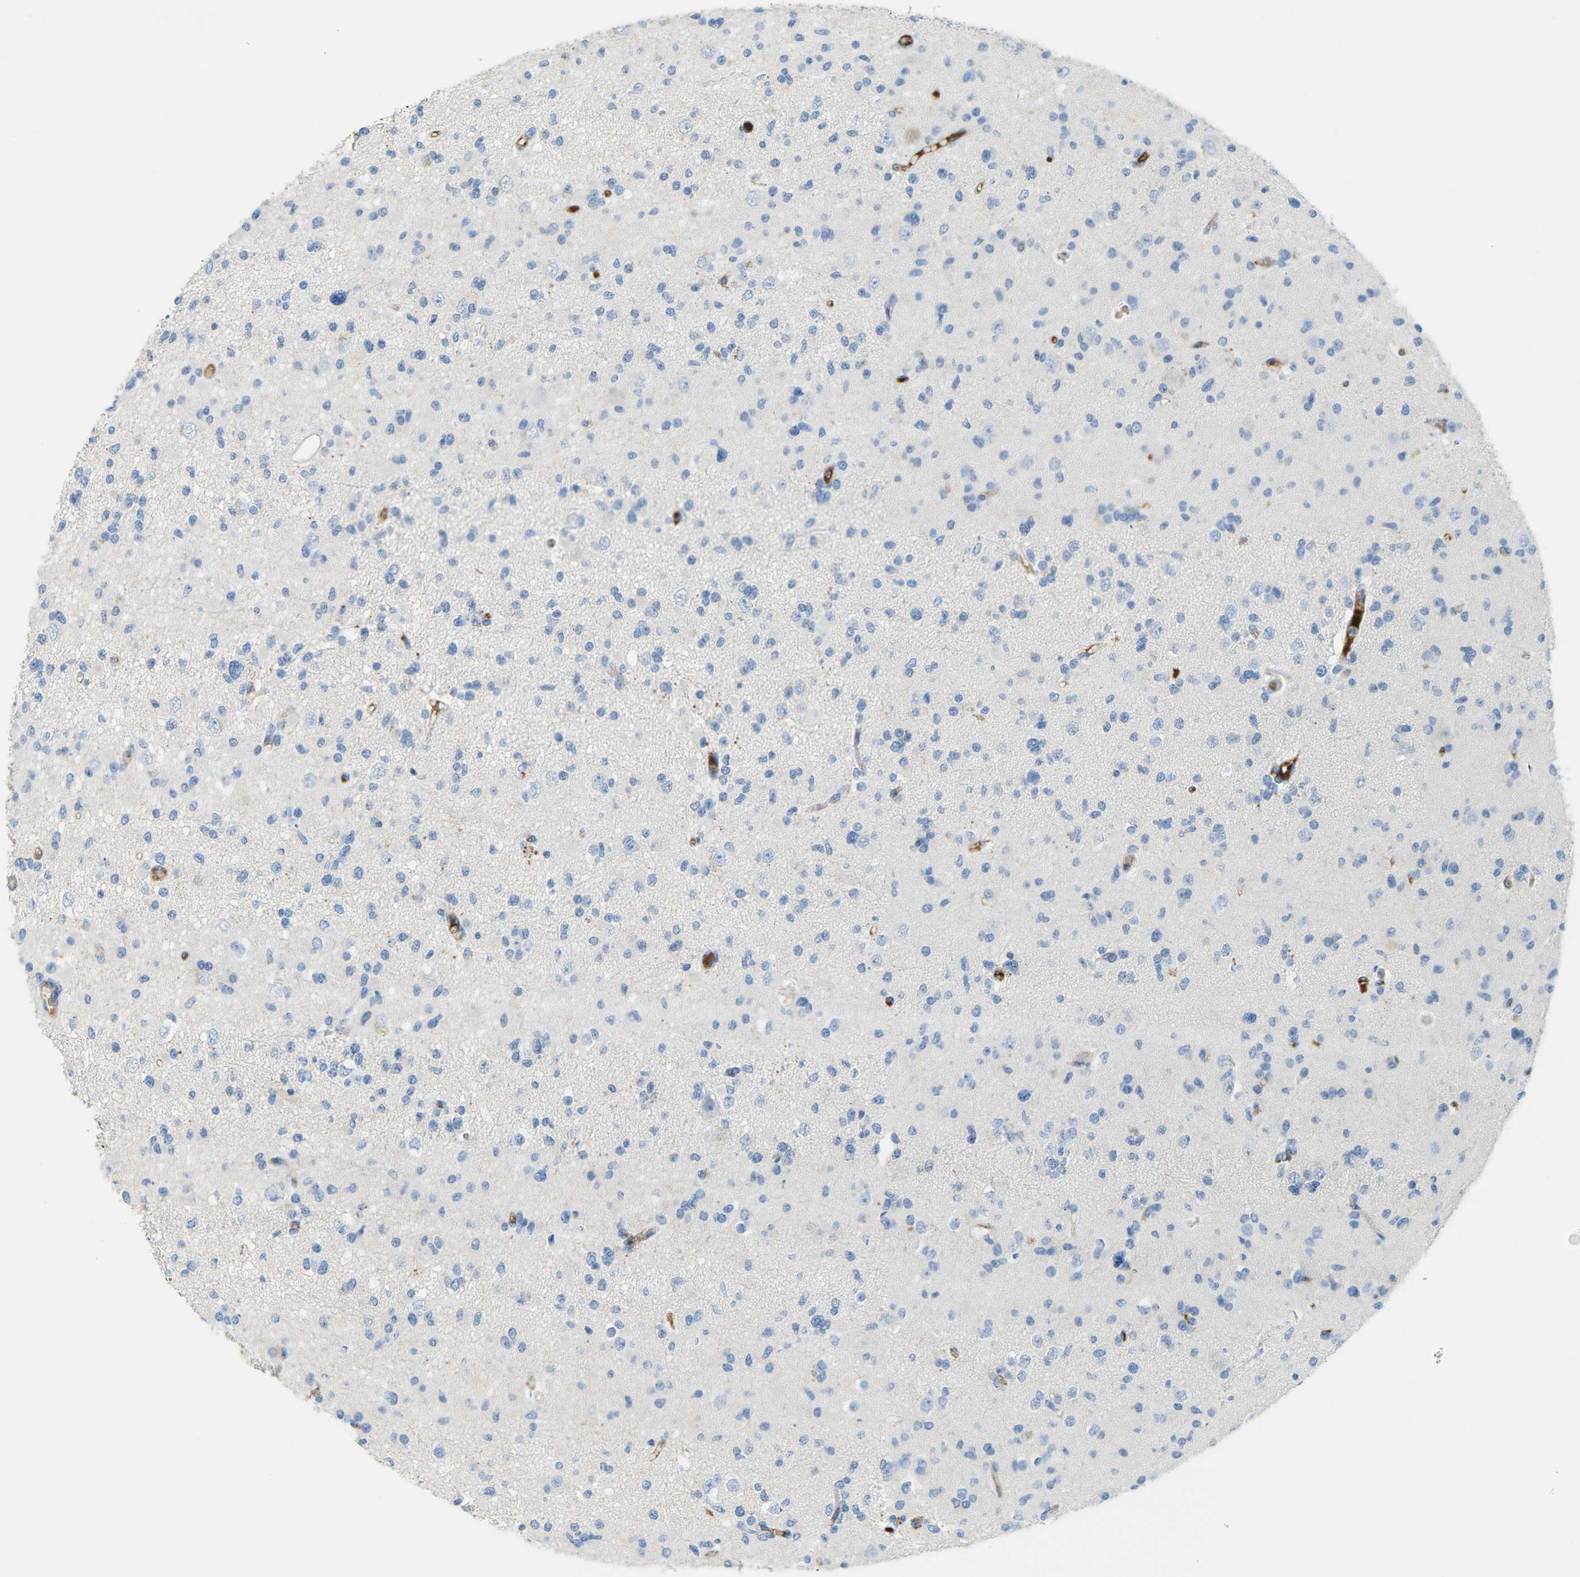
{"staining": {"intensity": "negative", "quantity": "none", "location": "none"}, "tissue": "glioma", "cell_type": "Tumor cells", "image_type": "cancer", "snomed": [{"axis": "morphology", "description": "Glioma, malignant, Low grade"}, {"axis": "topography", "description": "Brain"}], "caption": "Immunohistochemistry (IHC) of malignant low-grade glioma demonstrates no expression in tumor cells. (DAB immunohistochemistry, high magnification).", "gene": "CFI", "patient": {"sex": "female", "age": 22}}